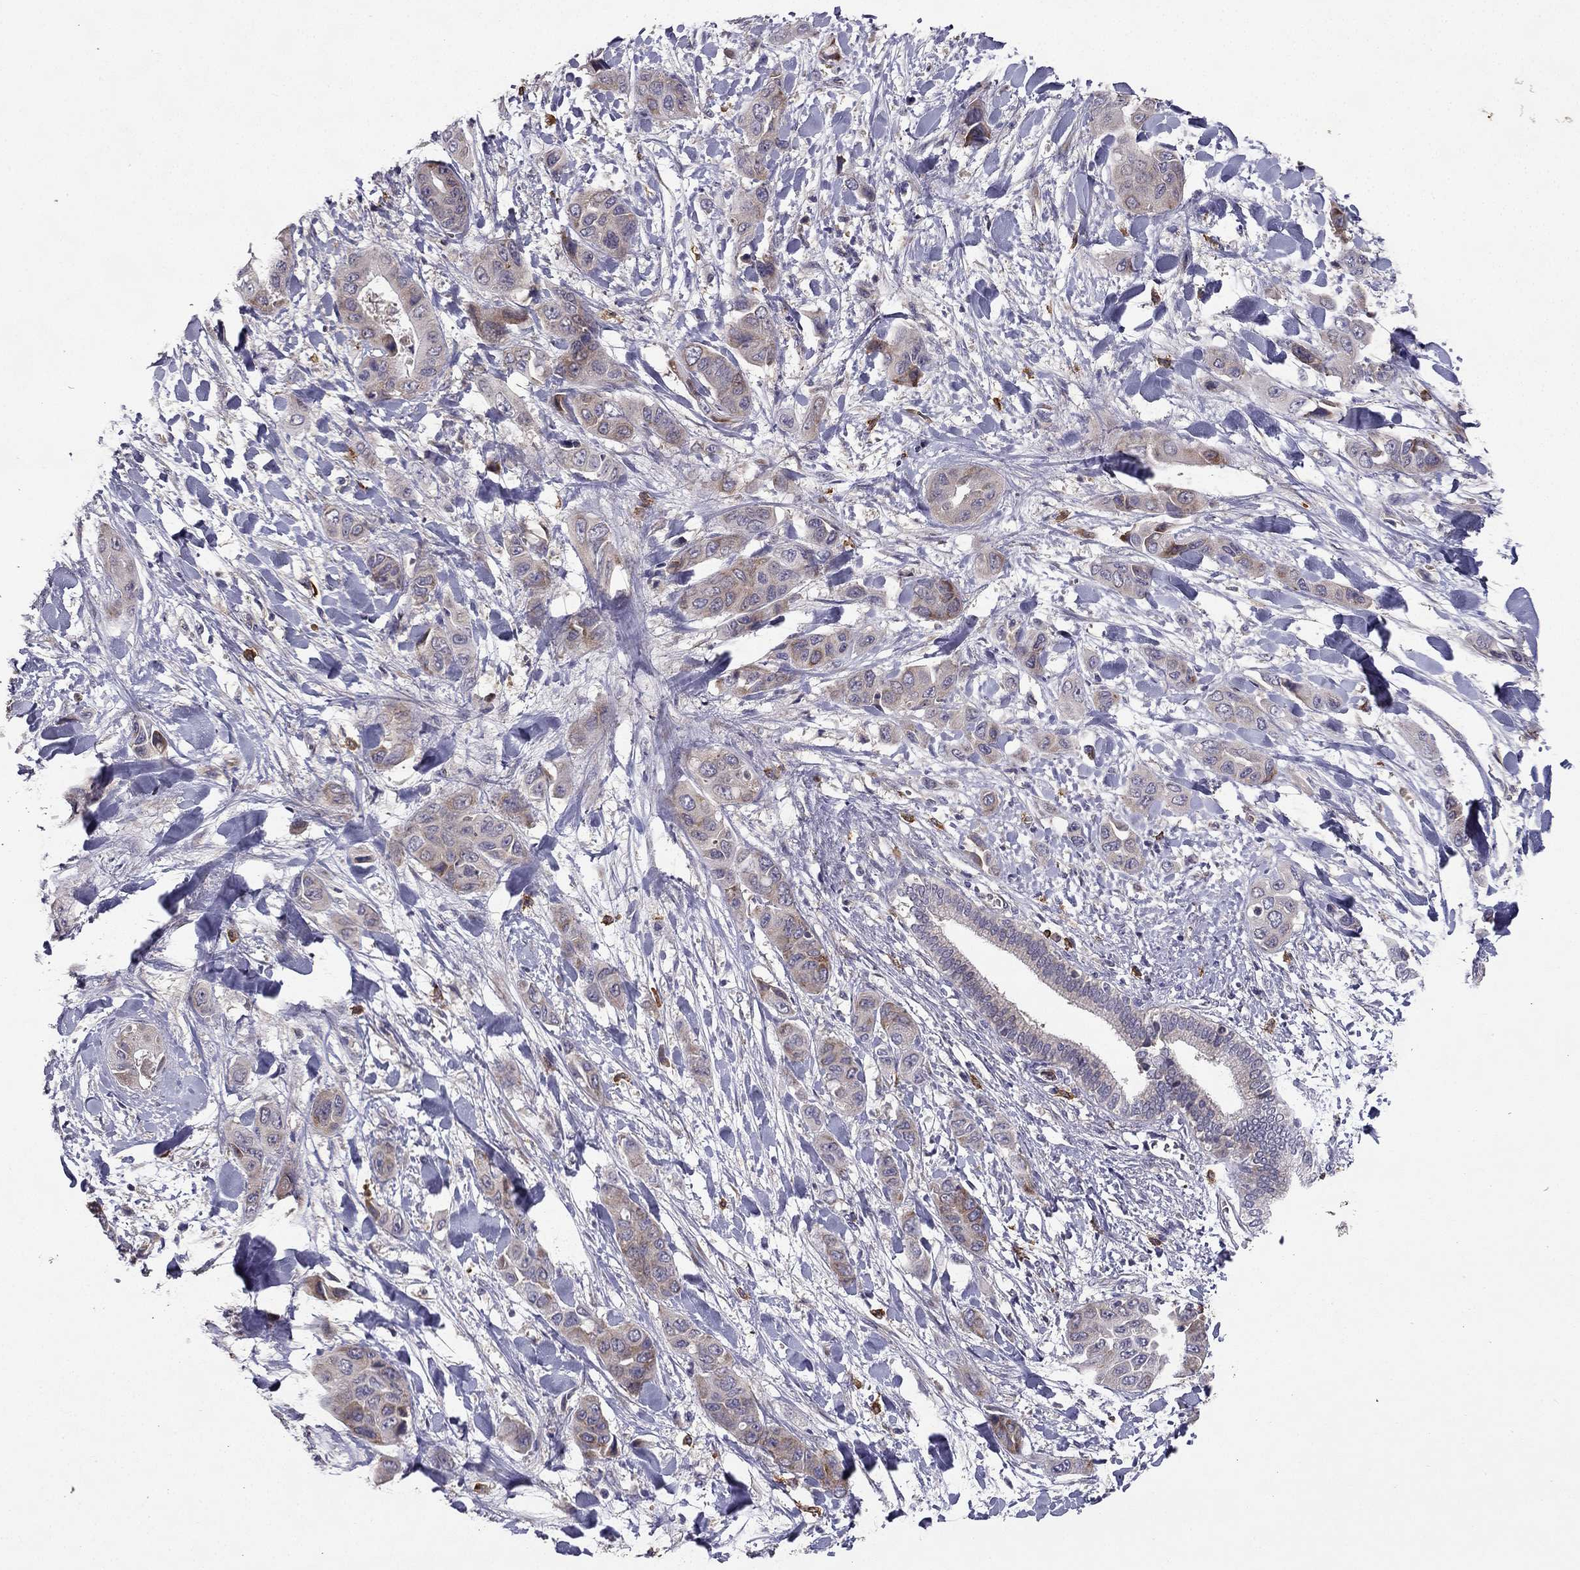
{"staining": {"intensity": "moderate", "quantity": "<25%", "location": "cytoplasmic/membranous"}, "tissue": "liver cancer", "cell_type": "Tumor cells", "image_type": "cancer", "snomed": [{"axis": "morphology", "description": "Cholangiocarcinoma"}, {"axis": "topography", "description": "Liver"}], "caption": "Immunohistochemistry (IHC) staining of liver cancer (cholangiocarcinoma), which demonstrates low levels of moderate cytoplasmic/membranous staining in approximately <25% of tumor cells indicating moderate cytoplasmic/membranous protein positivity. The staining was performed using DAB (brown) for protein detection and nuclei were counterstained in hematoxylin (blue).", "gene": "STXBP5", "patient": {"sex": "female", "age": 52}}